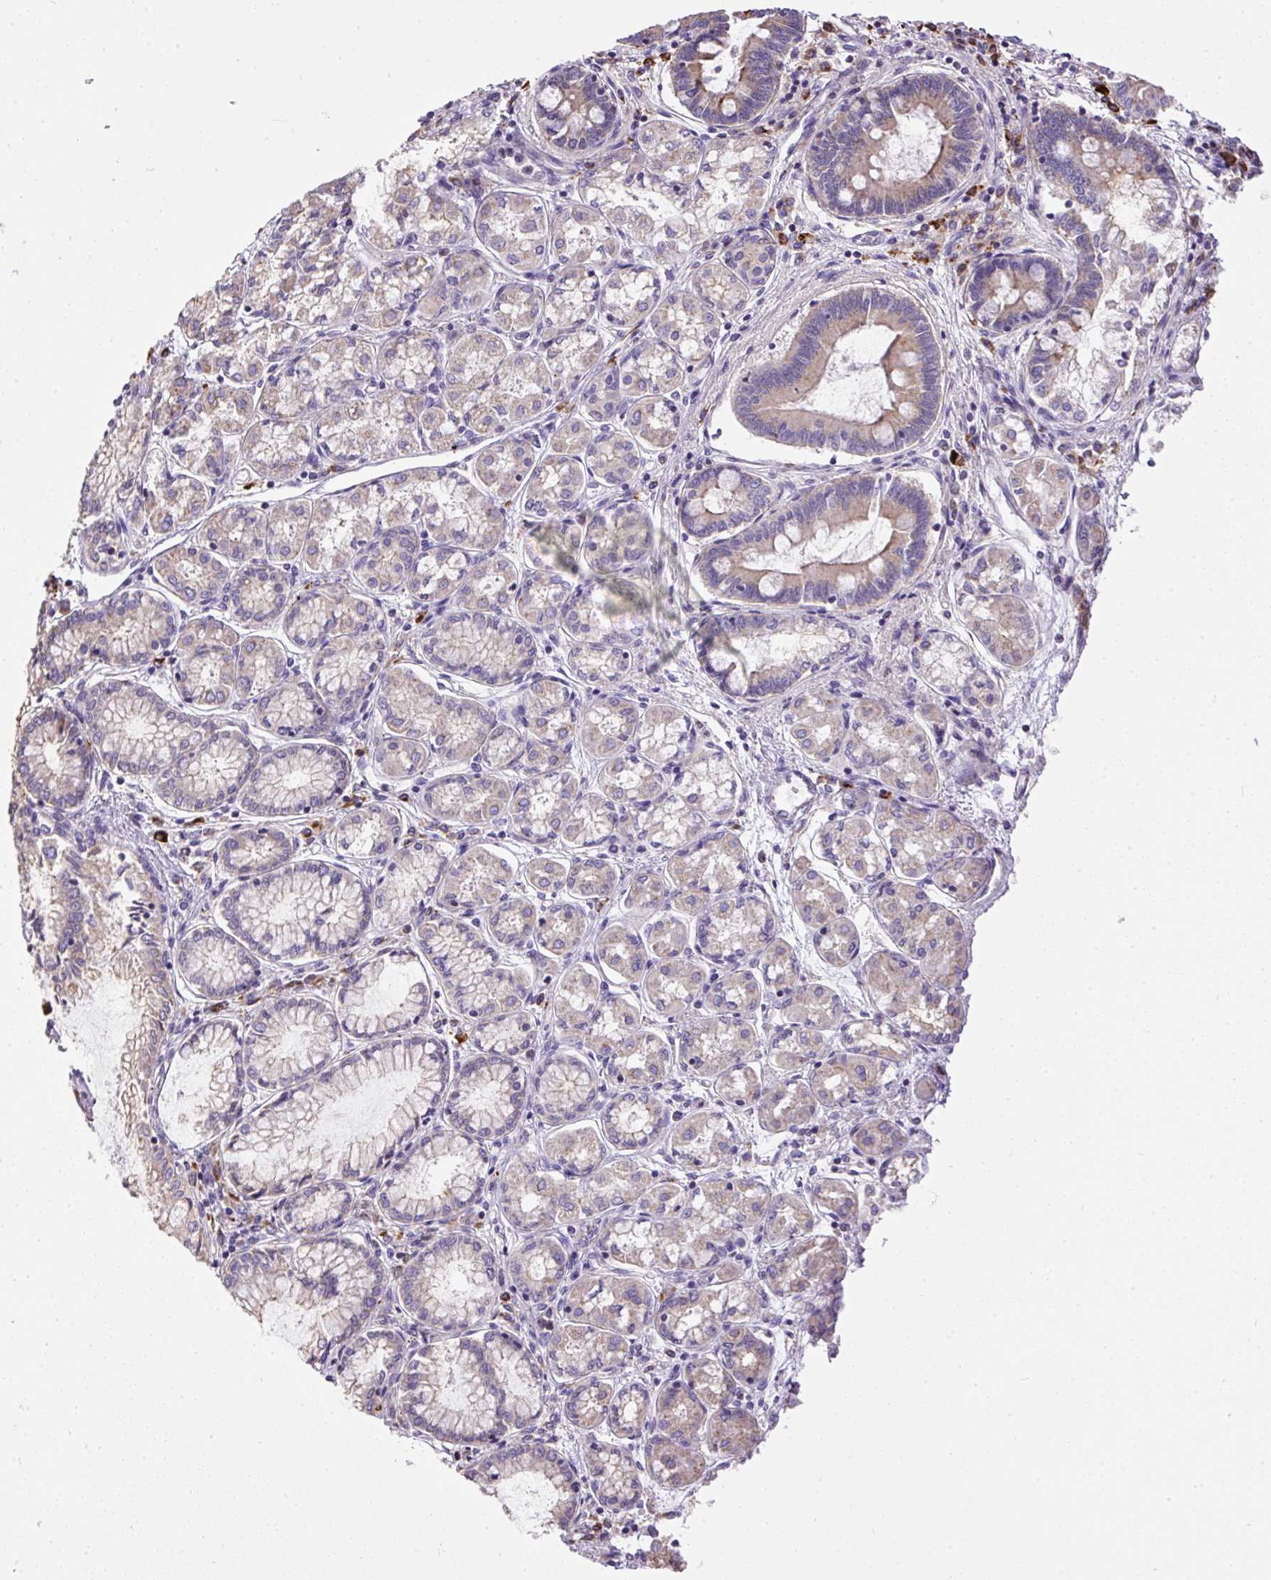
{"staining": {"intensity": "weak", "quantity": "25%-75%", "location": "cytoplasmic/membranous"}, "tissue": "pancreatic cancer", "cell_type": "Tumor cells", "image_type": "cancer", "snomed": [{"axis": "morphology", "description": "Adenocarcinoma, NOS"}, {"axis": "topography", "description": "Pancreas"}], "caption": "Human adenocarcinoma (pancreatic) stained with a protein marker reveals weak staining in tumor cells.", "gene": "CFAP47", "patient": {"sex": "female", "age": 50}}